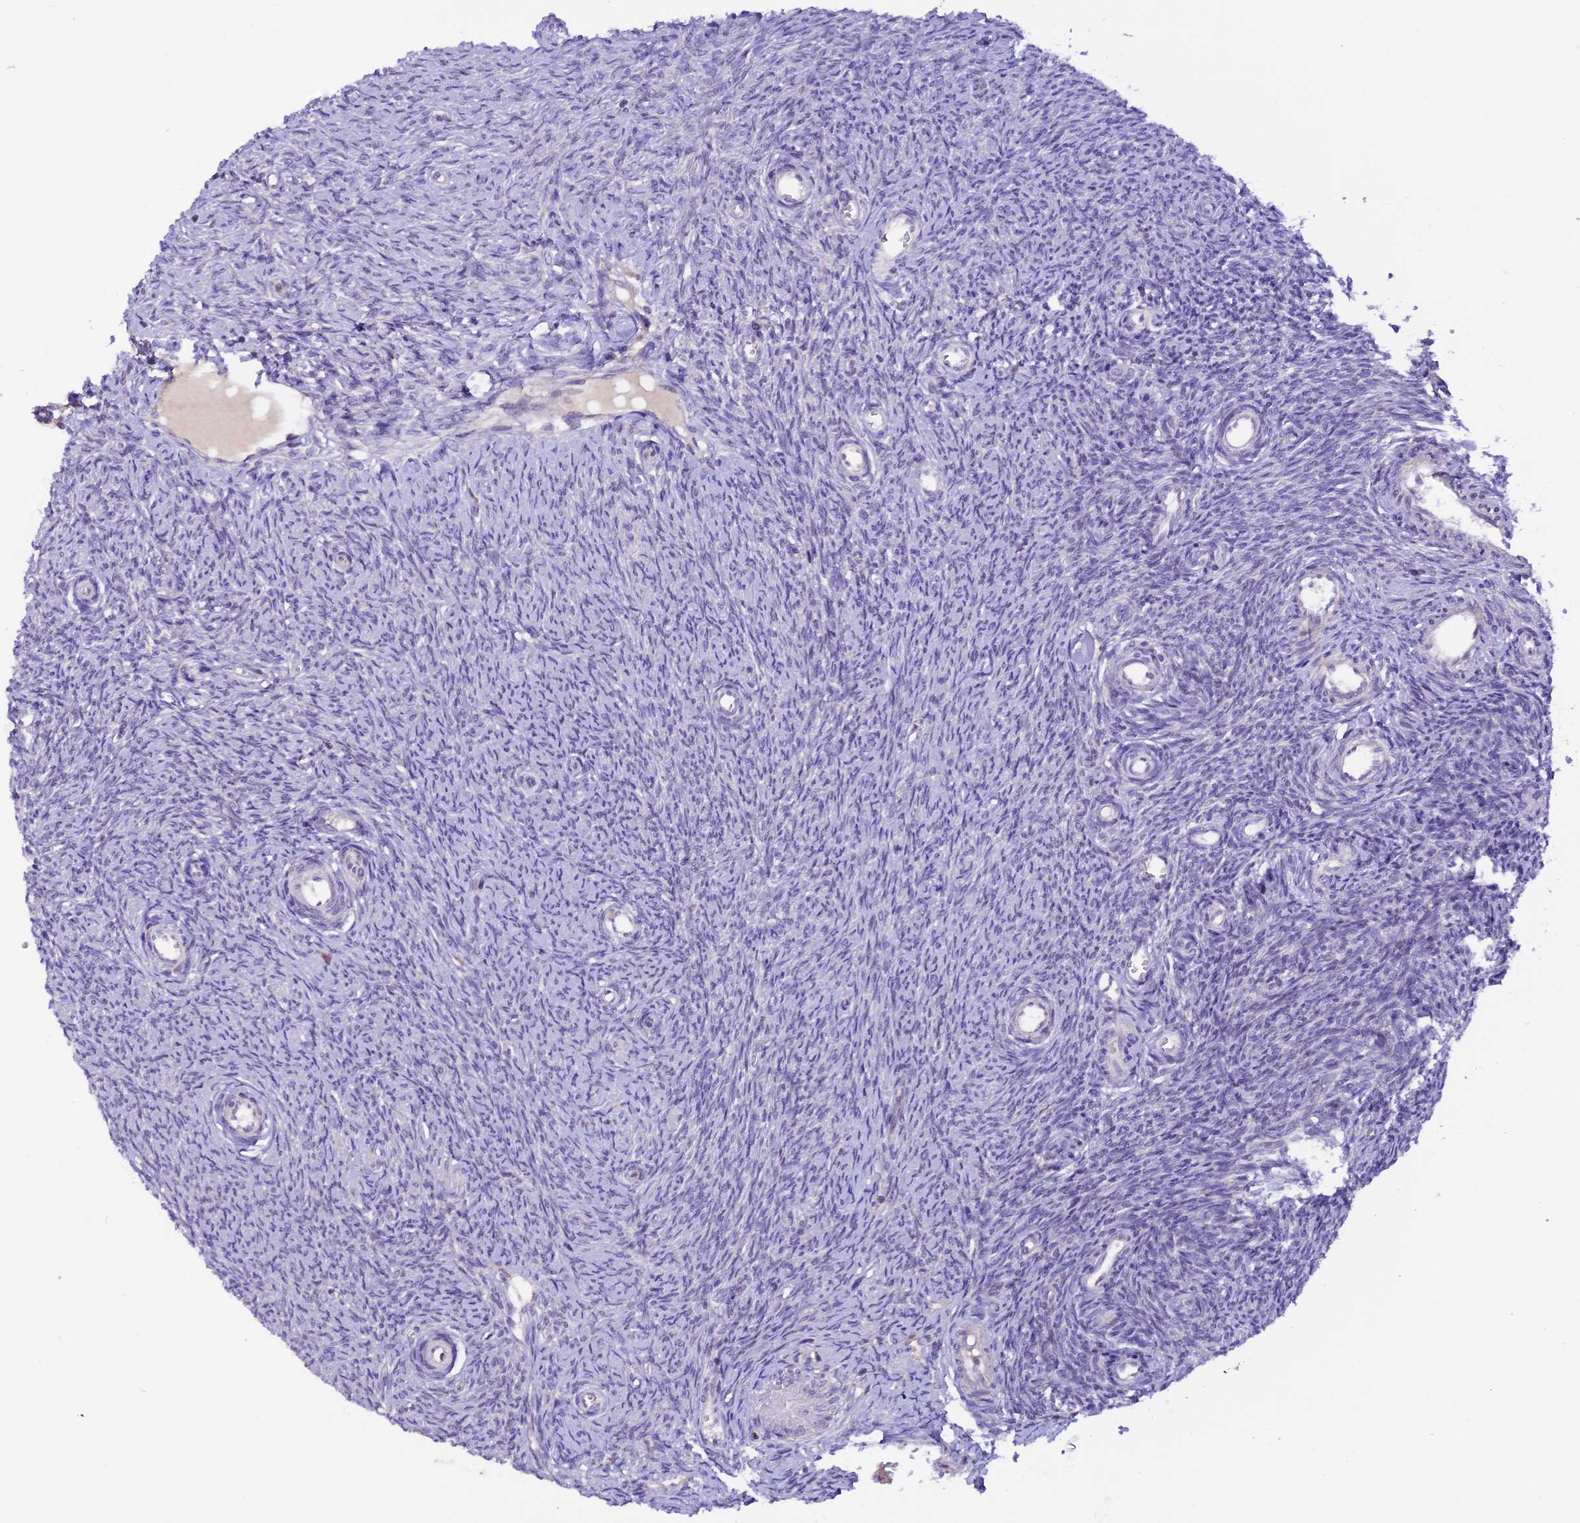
{"staining": {"intensity": "moderate", "quantity": ">75%", "location": "cytoplasmic/membranous"}, "tissue": "ovary", "cell_type": "Follicle cells", "image_type": "normal", "snomed": [{"axis": "morphology", "description": "Normal tissue, NOS"}, {"axis": "topography", "description": "Ovary"}], "caption": "A brown stain shows moderate cytoplasmic/membranous staining of a protein in follicle cells of benign human ovary. The staining was performed using DAB (3,3'-diaminobenzidine), with brown indicating positive protein expression. Nuclei are stained blue with hematoxylin.", "gene": "DDX28", "patient": {"sex": "female", "age": 44}}